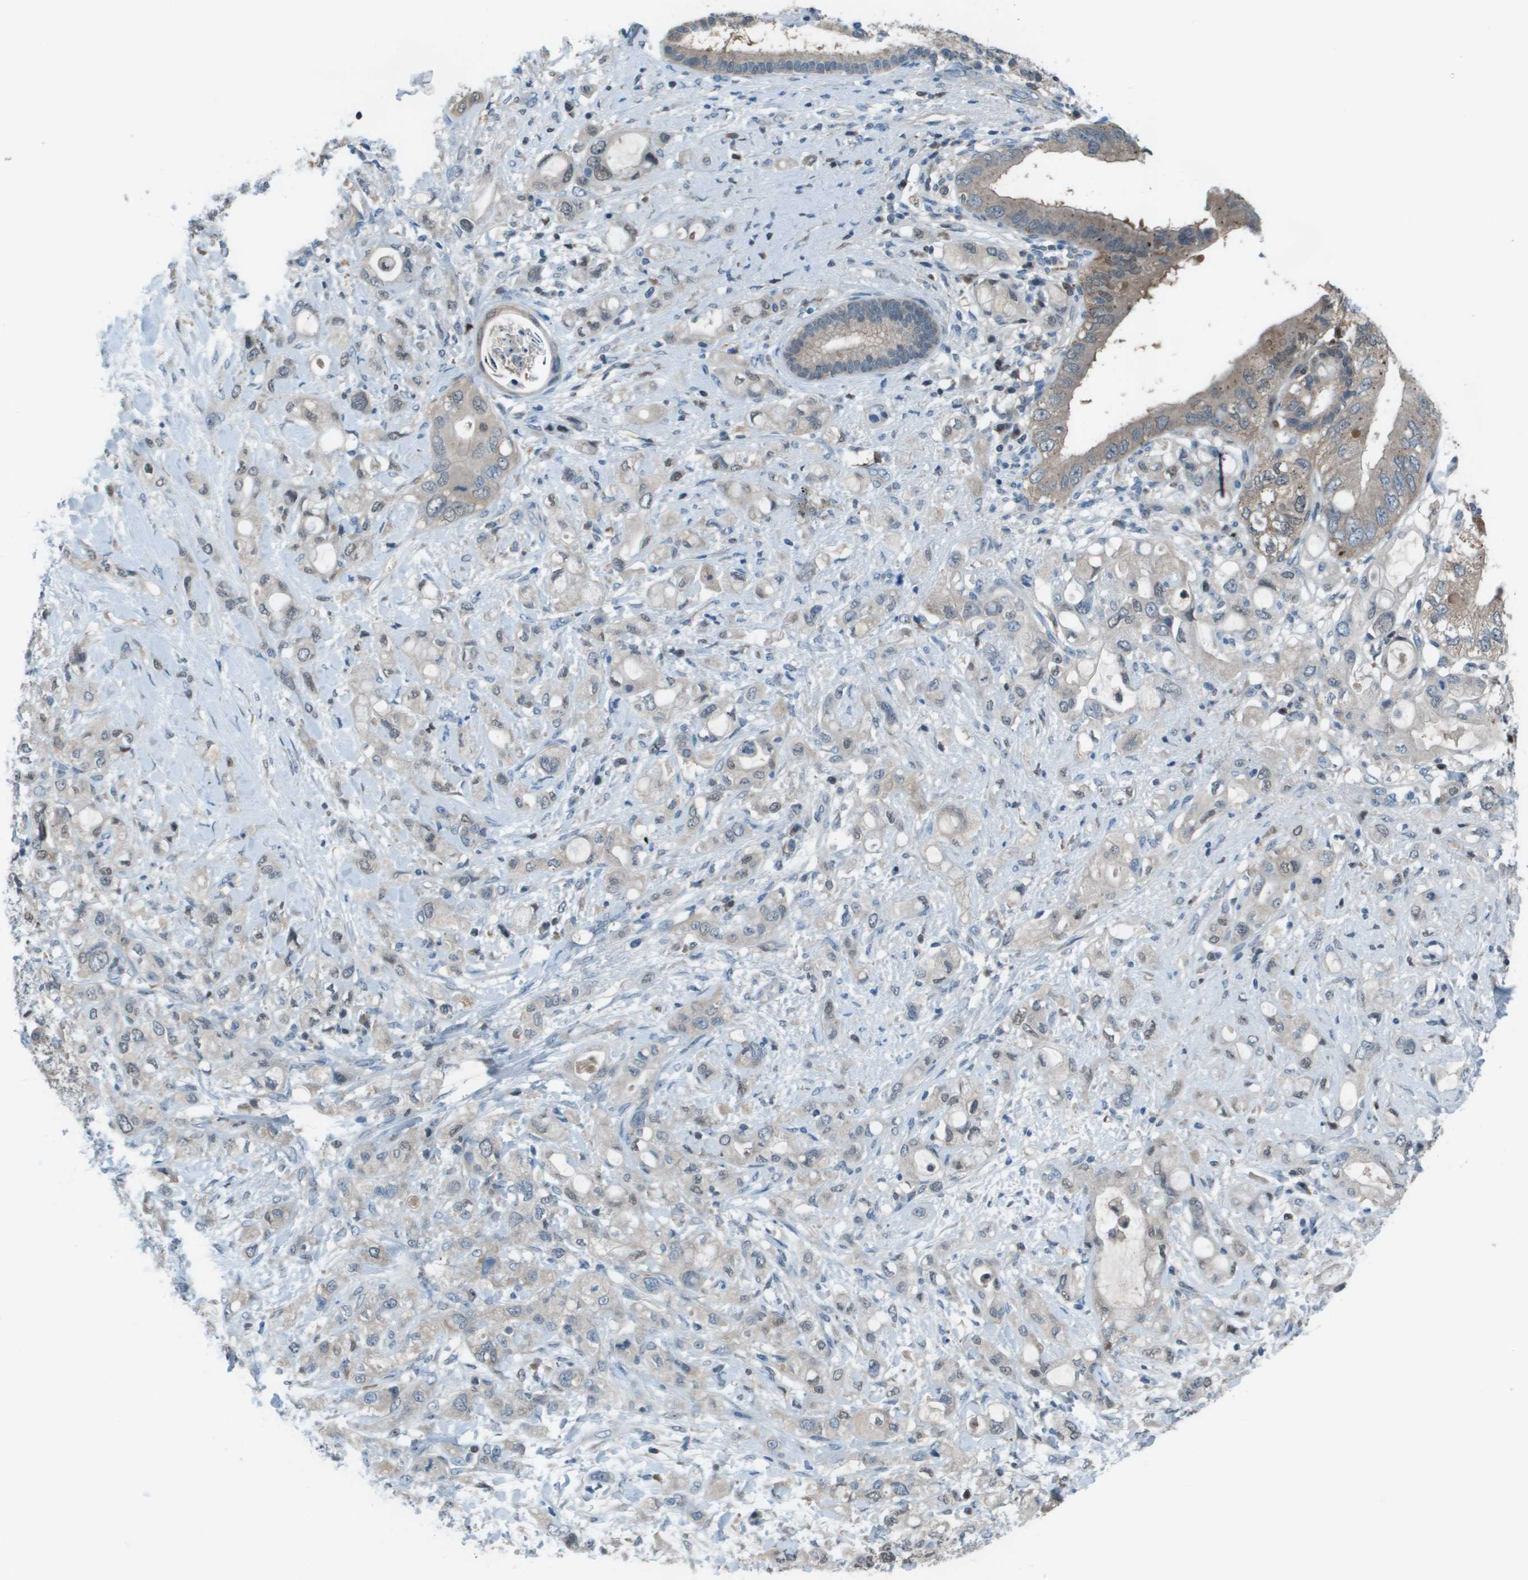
{"staining": {"intensity": "weak", "quantity": "<25%", "location": "cytoplasmic/membranous,nuclear"}, "tissue": "pancreatic cancer", "cell_type": "Tumor cells", "image_type": "cancer", "snomed": [{"axis": "morphology", "description": "Adenocarcinoma, NOS"}, {"axis": "topography", "description": "Pancreas"}], "caption": "The image displays no significant expression in tumor cells of pancreatic cancer.", "gene": "CAMK4", "patient": {"sex": "female", "age": 56}}